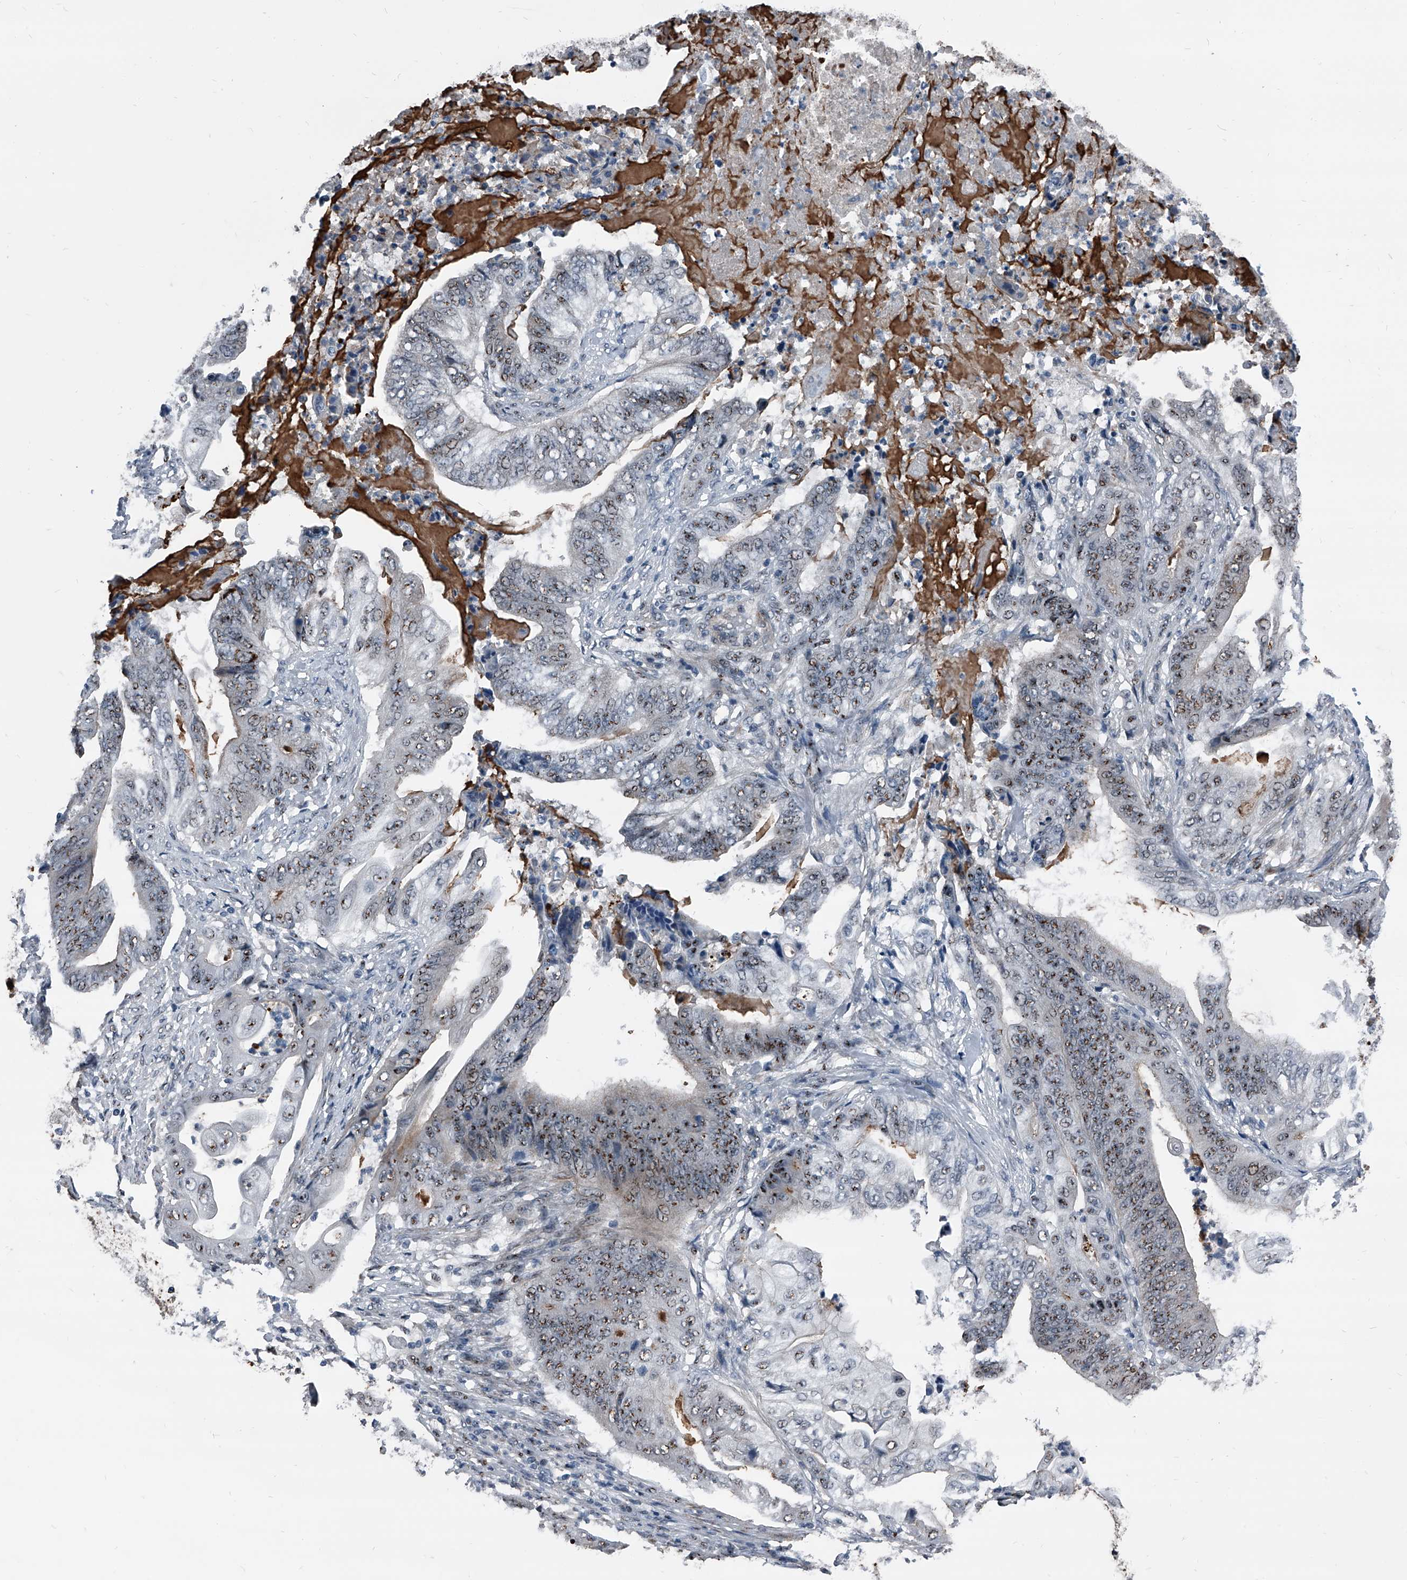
{"staining": {"intensity": "moderate", "quantity": ">75%", "location": "nuclear"}, "tissue": "stomach cancer", "cell_type": "Tumor cells", "image_type": "cancer", "snomed": [{"axis": "morphology", "description": "Adenocarcinoma, NOS"}, {"axis": "topography", "description": "Stomach"}], "caption": "High-power microscopy captured an immunohistochemistry photomicrograph of stomach cancer (adenocarcinoma), revealing moderate nuclear staining in approximately >75% of tumor cells.", "gene": "MEN1", "patient": {"sex": "female", "age": 73}}